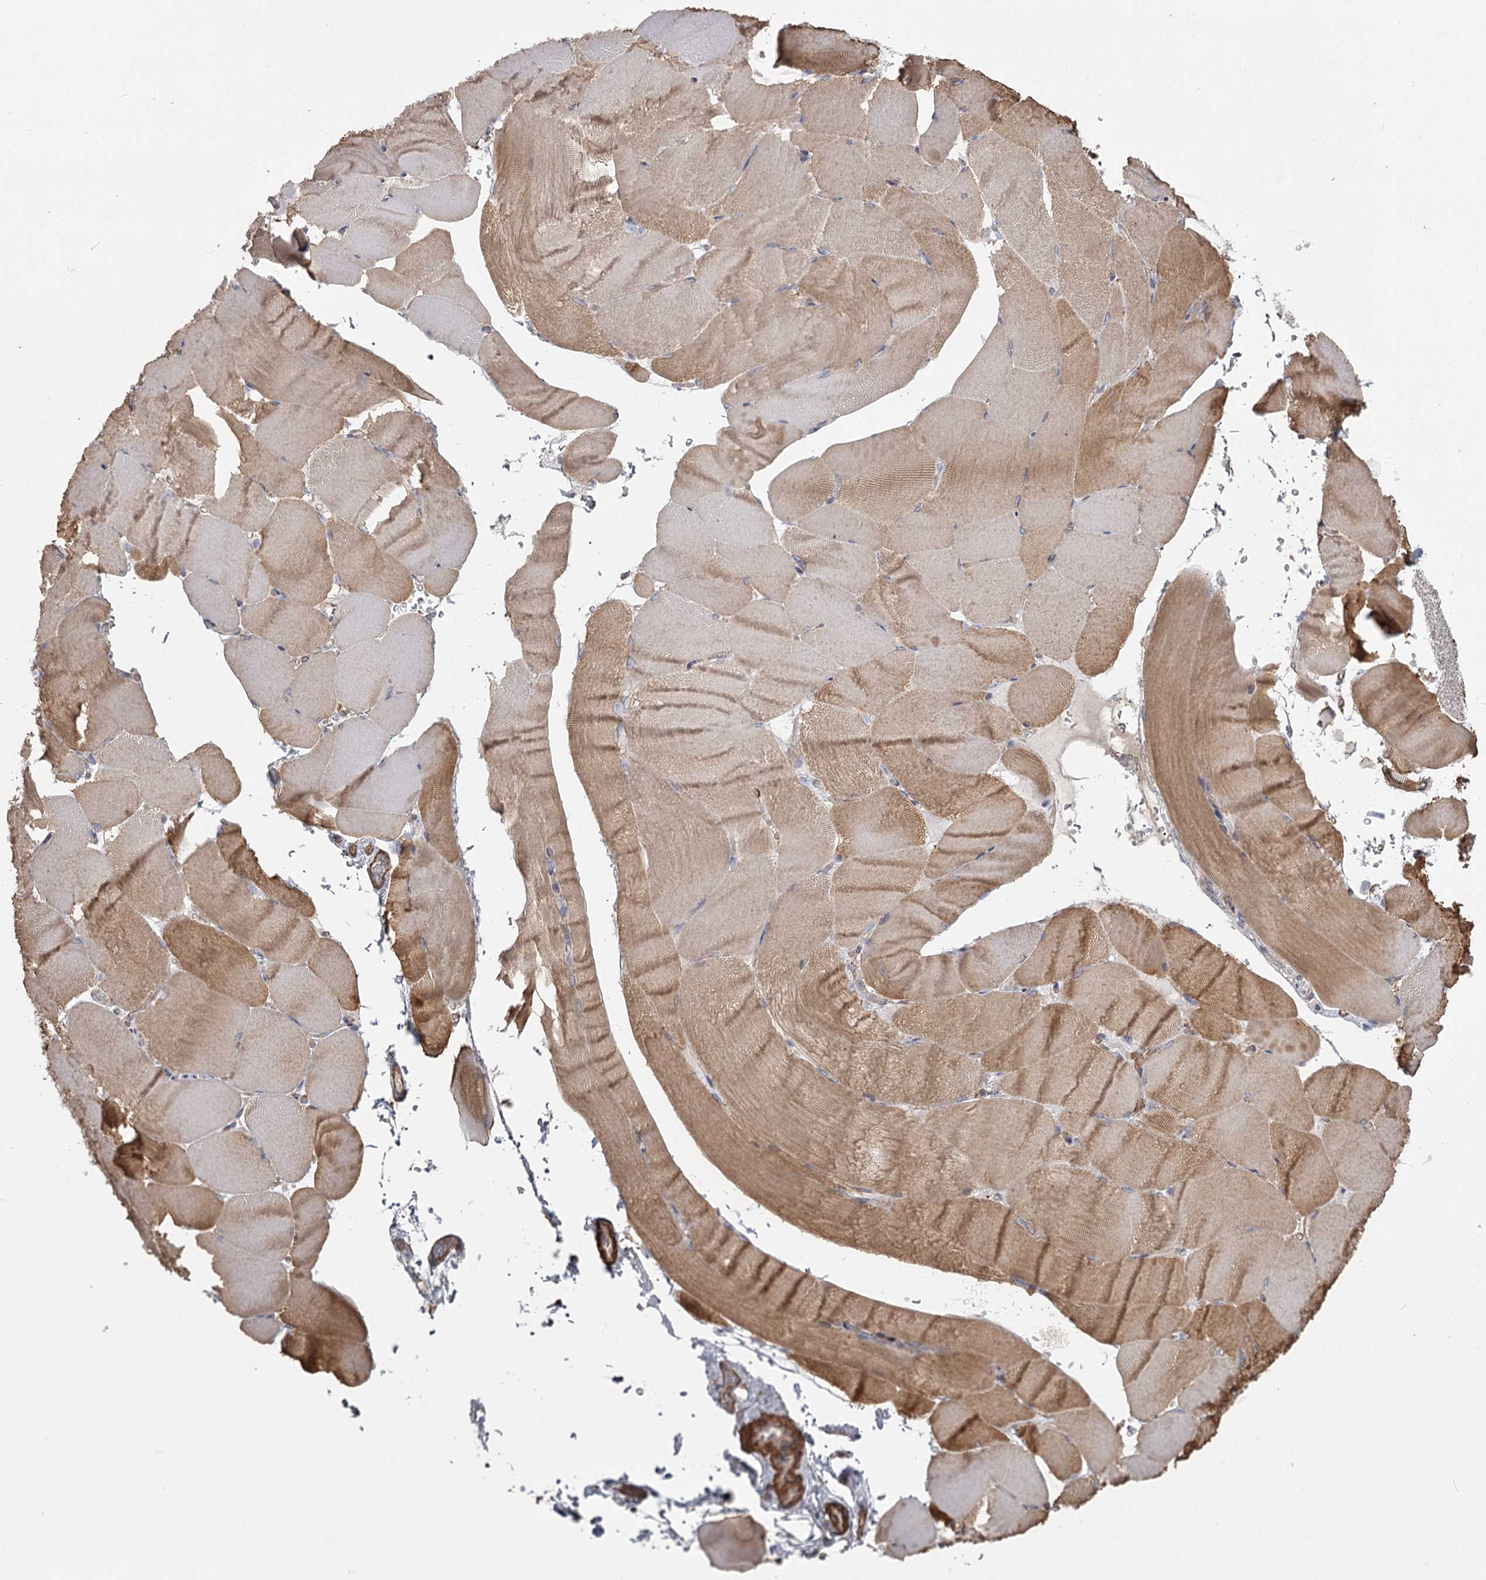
{"staining": {"intensity": "moderate", "quantity": ">75%", "location": "cytoplasmic/membranous"}, "tissue": "skeletal muscle", "cell_type": "Myocytes", "image_type": "normal", "snomed": [{"axis": "morphology", "description": "Normal tissue, NOS"}, {"axis": "topography", "description": "Skeletal muscle"}, {"axis": "topography", "description": "Parathyroid gland"}], "caption": "Human skeletal muscle stained with a brown dye displays moderate cytoplasmic/membranous positive expression in about >75% of myocytes.", "gene": "DHRS9", "patient": {"sex": "female", "age": 37}}